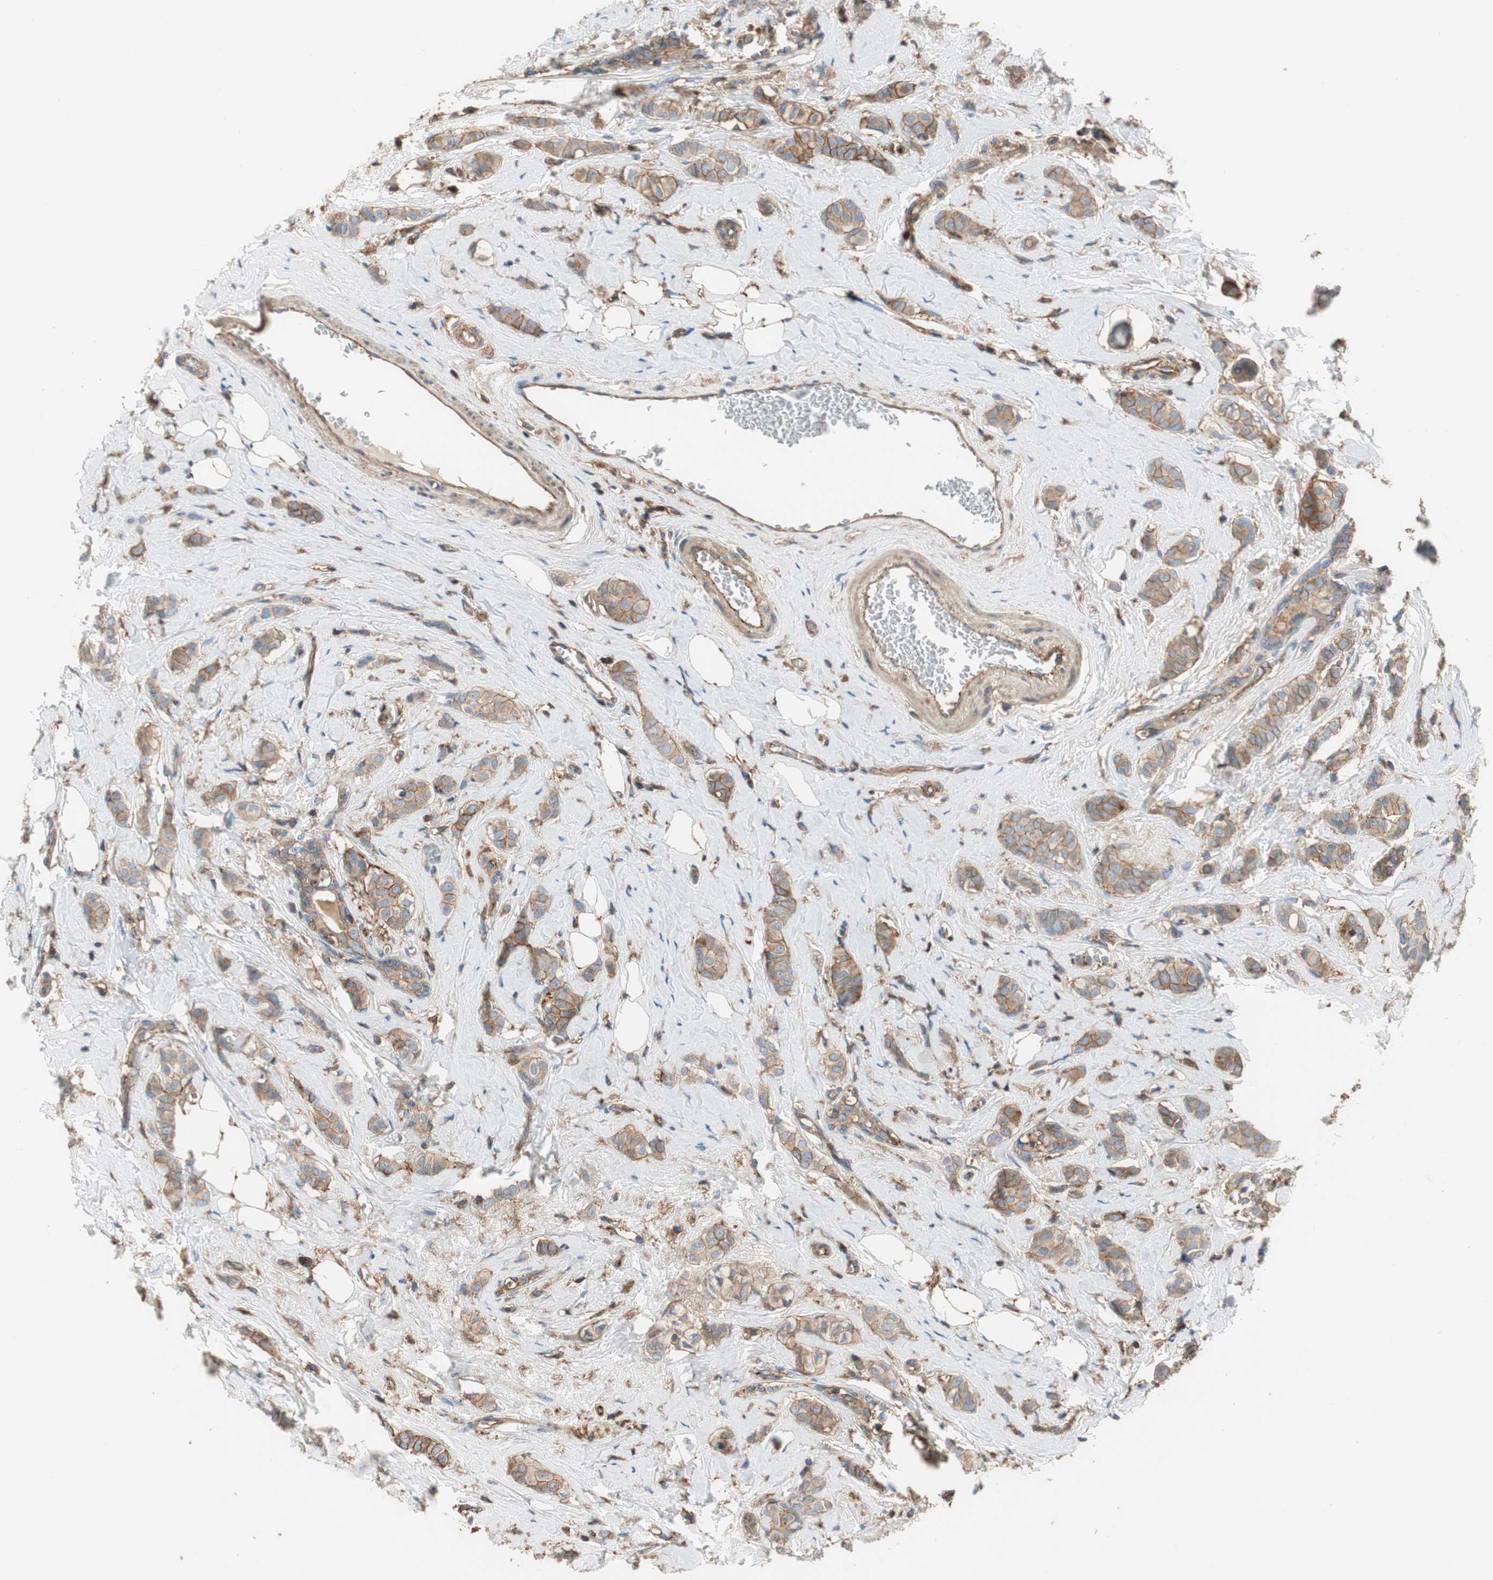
{"staining": {"intensity": "moderate", "quantity": ">75%", "location": "cytoplasmic/membranous"}, "tissue": "breast cancer", "cell_type": "Tumor cells", "image_type": "cancer", "snomed": [{"axis": "morphology", "description": "Lobular carcinoma"}, {"axis": "topography", "description": "Breast"}], "caption": "Moderate cytoplasmic/membranous staining for a protein is present in about >75% of tumor cells of breast cancer (lobular carcinoma) using immunohistochemistry.", "gene": "IL1RL1", "patient": {"sex": "female", "age": 60}}